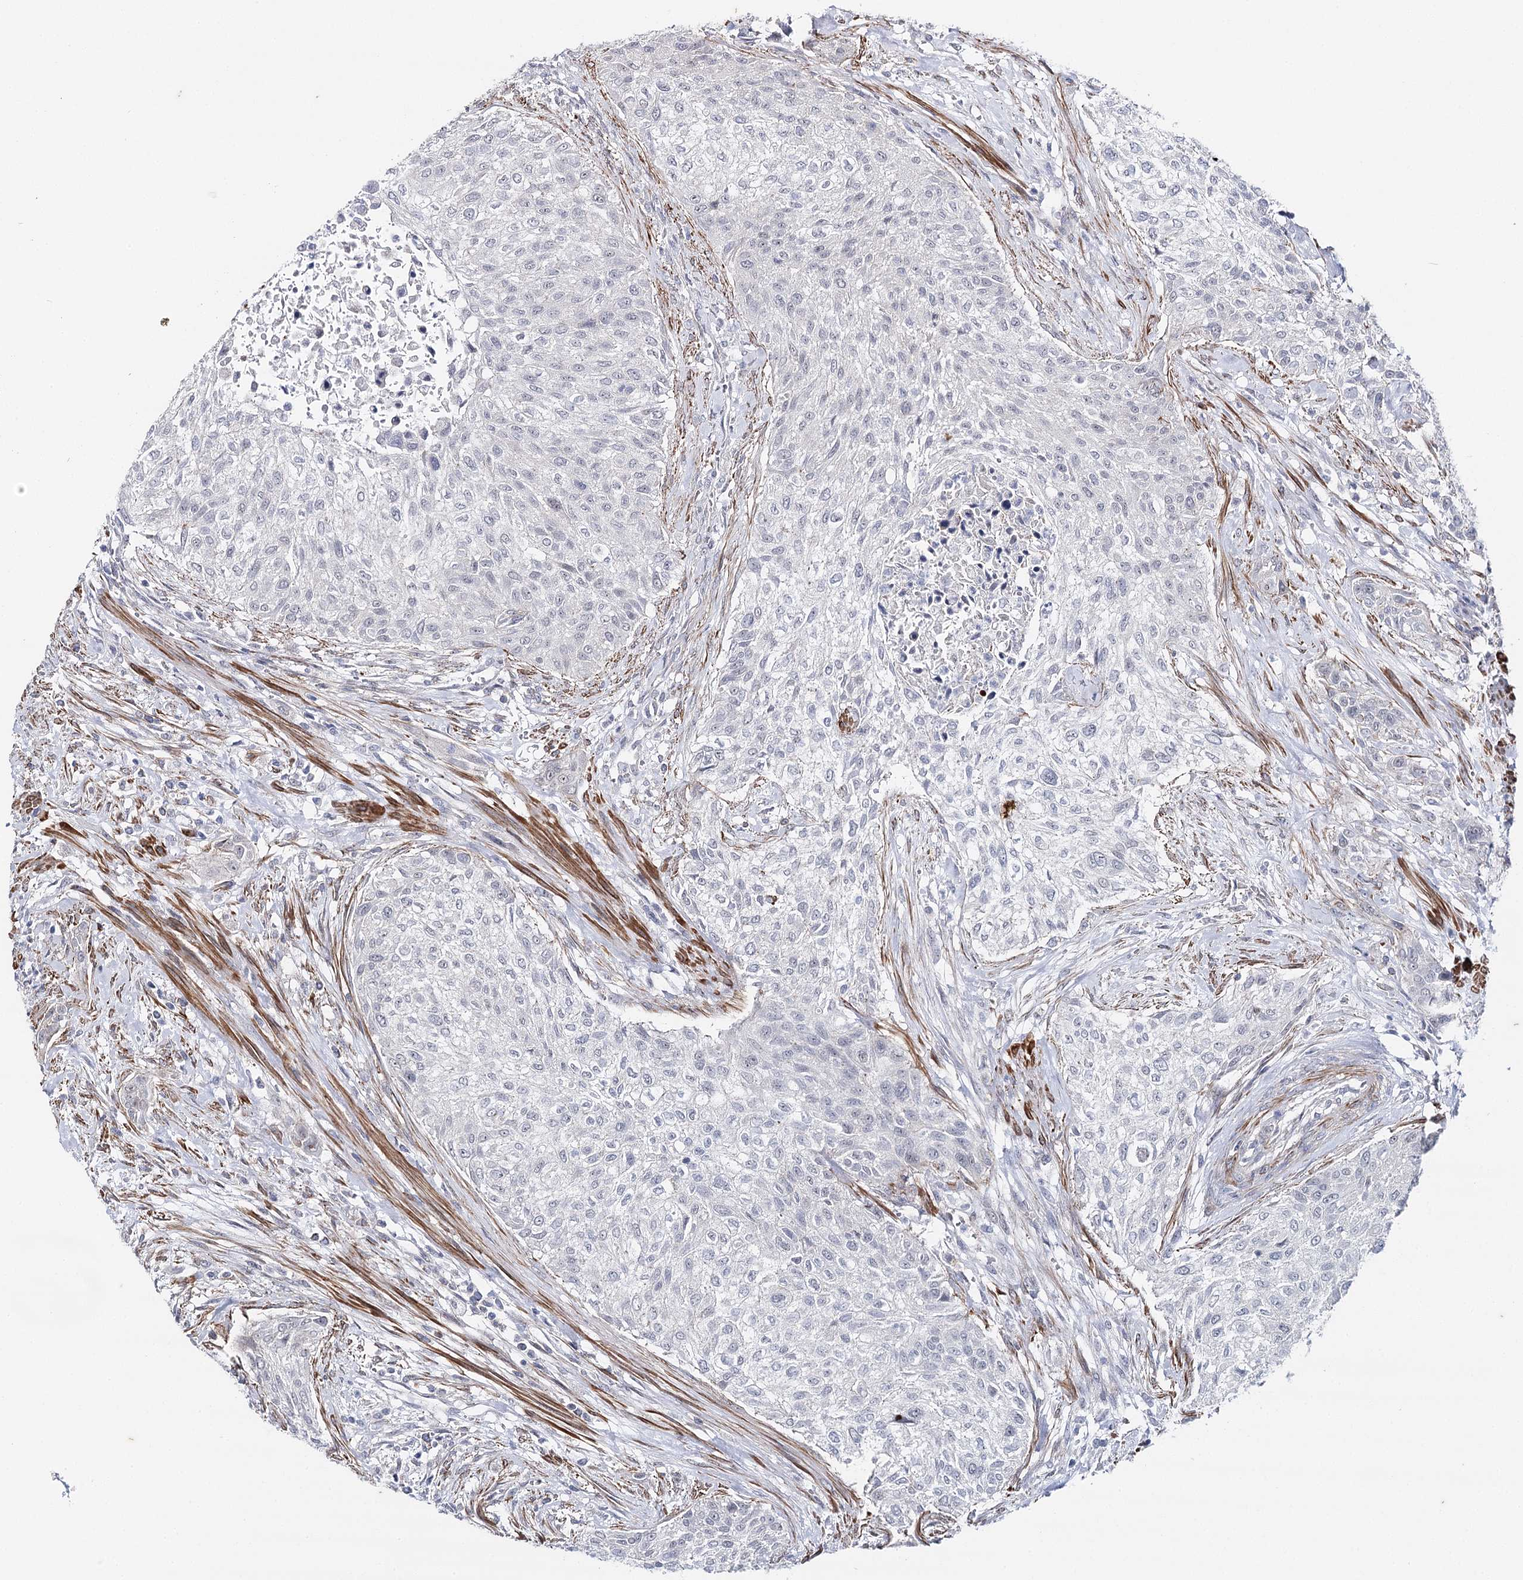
{"staining": {"intensity": "negative", "quantity": "none", "location": "none"}, "tissue": "urothelial cancer", "cell_type": "Tumor cells", "image_type": "cancer", "snomed": [{"axis": "morphology", "description": "Normal tissue, NOS"}, {"axis": "morphology", "description": "Urothelial carcinoma, NOS"}, {"axis": "topography", "description": "Urinary bladder"}, {"axis": "topography", "description": "Peripheral nerve tissue"}], "caption": "Human urothelial cancer stained for a protein using IHC displays no positivity in tumor cells.", "gene": "AGXT2", "patient": {"sex": "male", "age": 35}}